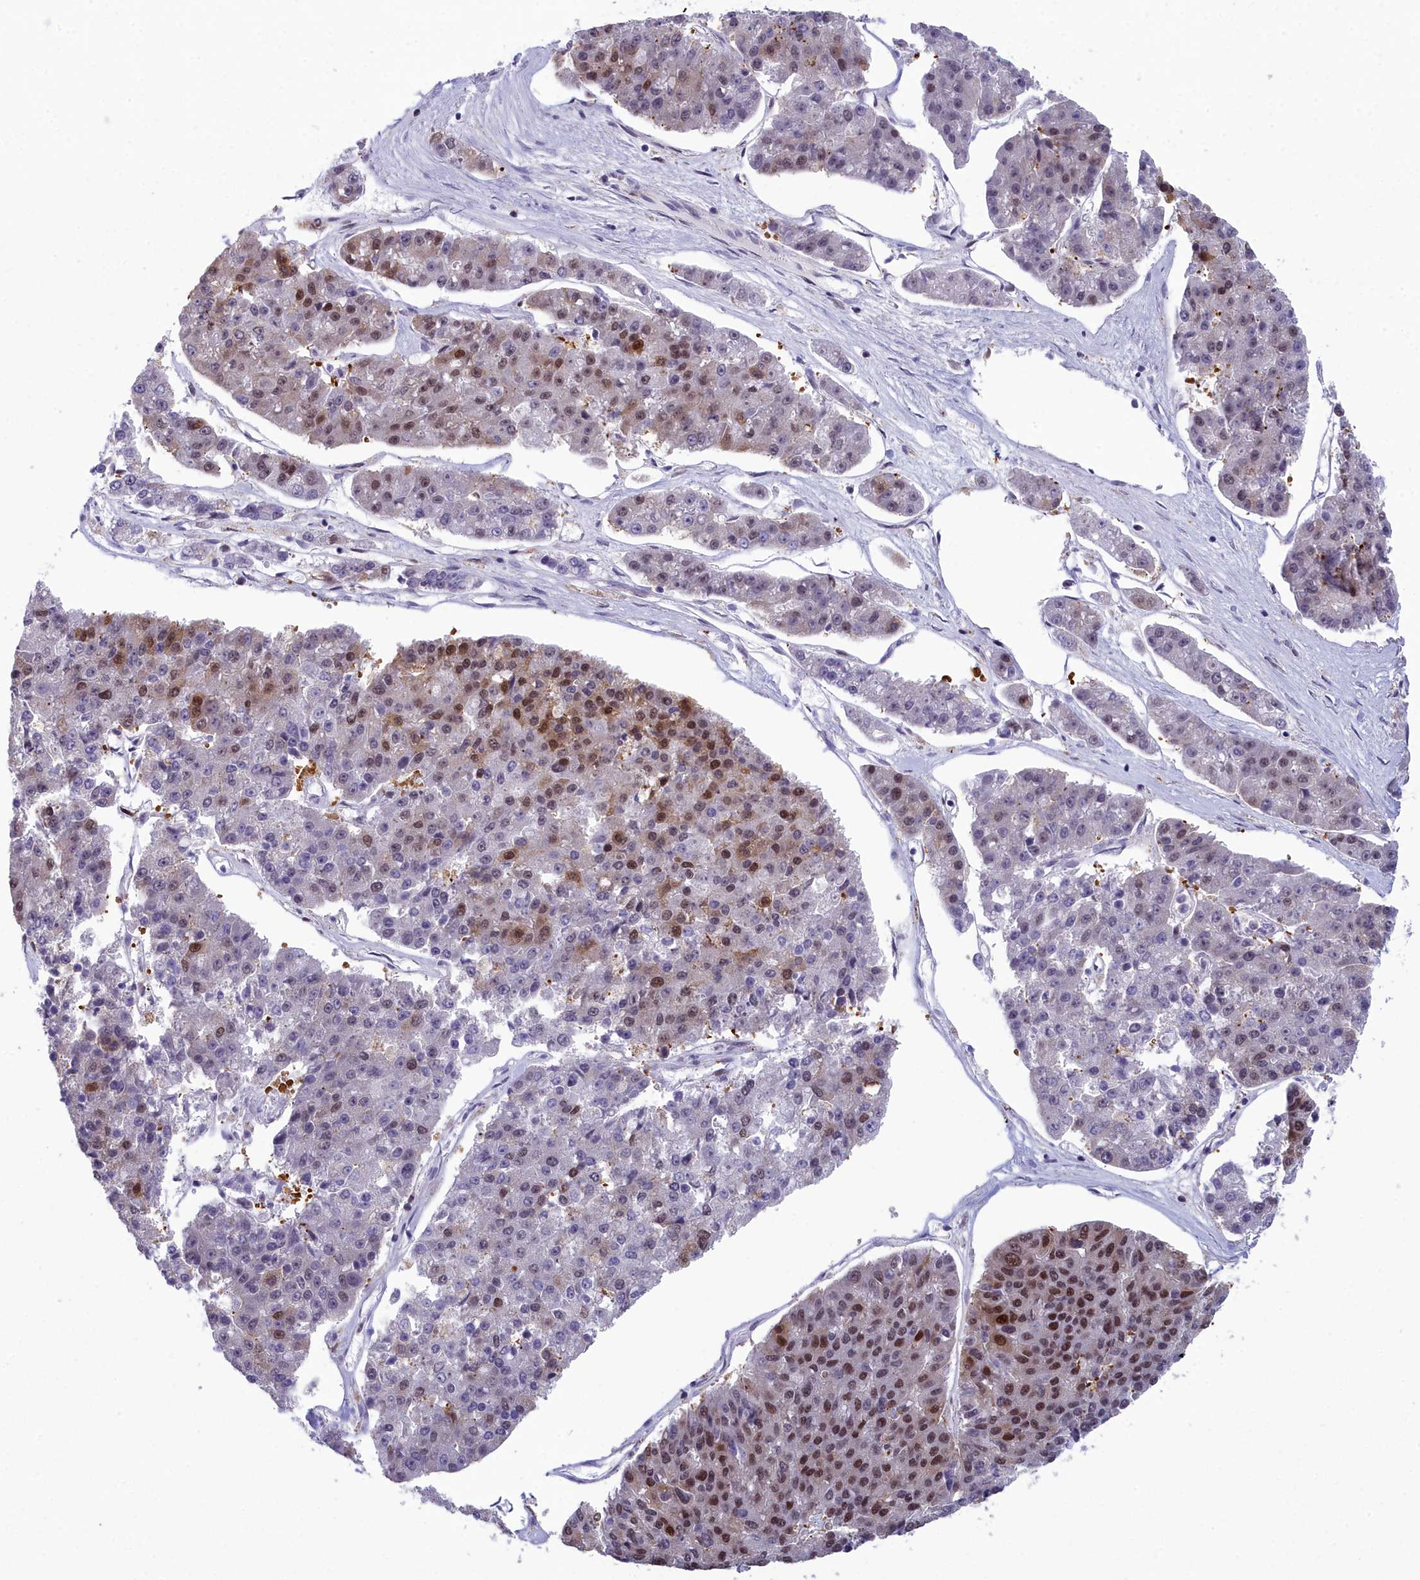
{"staining": {"intensity": "strong", "quantity": "<25%", "location": "cytoplasmic/membranous,nuclear"}, "tissue": "pancreatic cancer", "cell_type": "Tumor cells", "image_type": "cancer", "snomed": [{"axis": "morphology", "description": "Adenocarcinoma, NOS"}, {"axis": "topography", "description": "Pancreas"}], "caption": "The photomicrograph demonstrates staining of pancreatic cancer, revealing strong cytoplasmic/membranous and nuclear protein staining (brown color) within tumor cells. (IHC, brightfield microscopy, high magnification).", "gene": "CCDC97", "patient": {"sex": "male", "age": 50}}